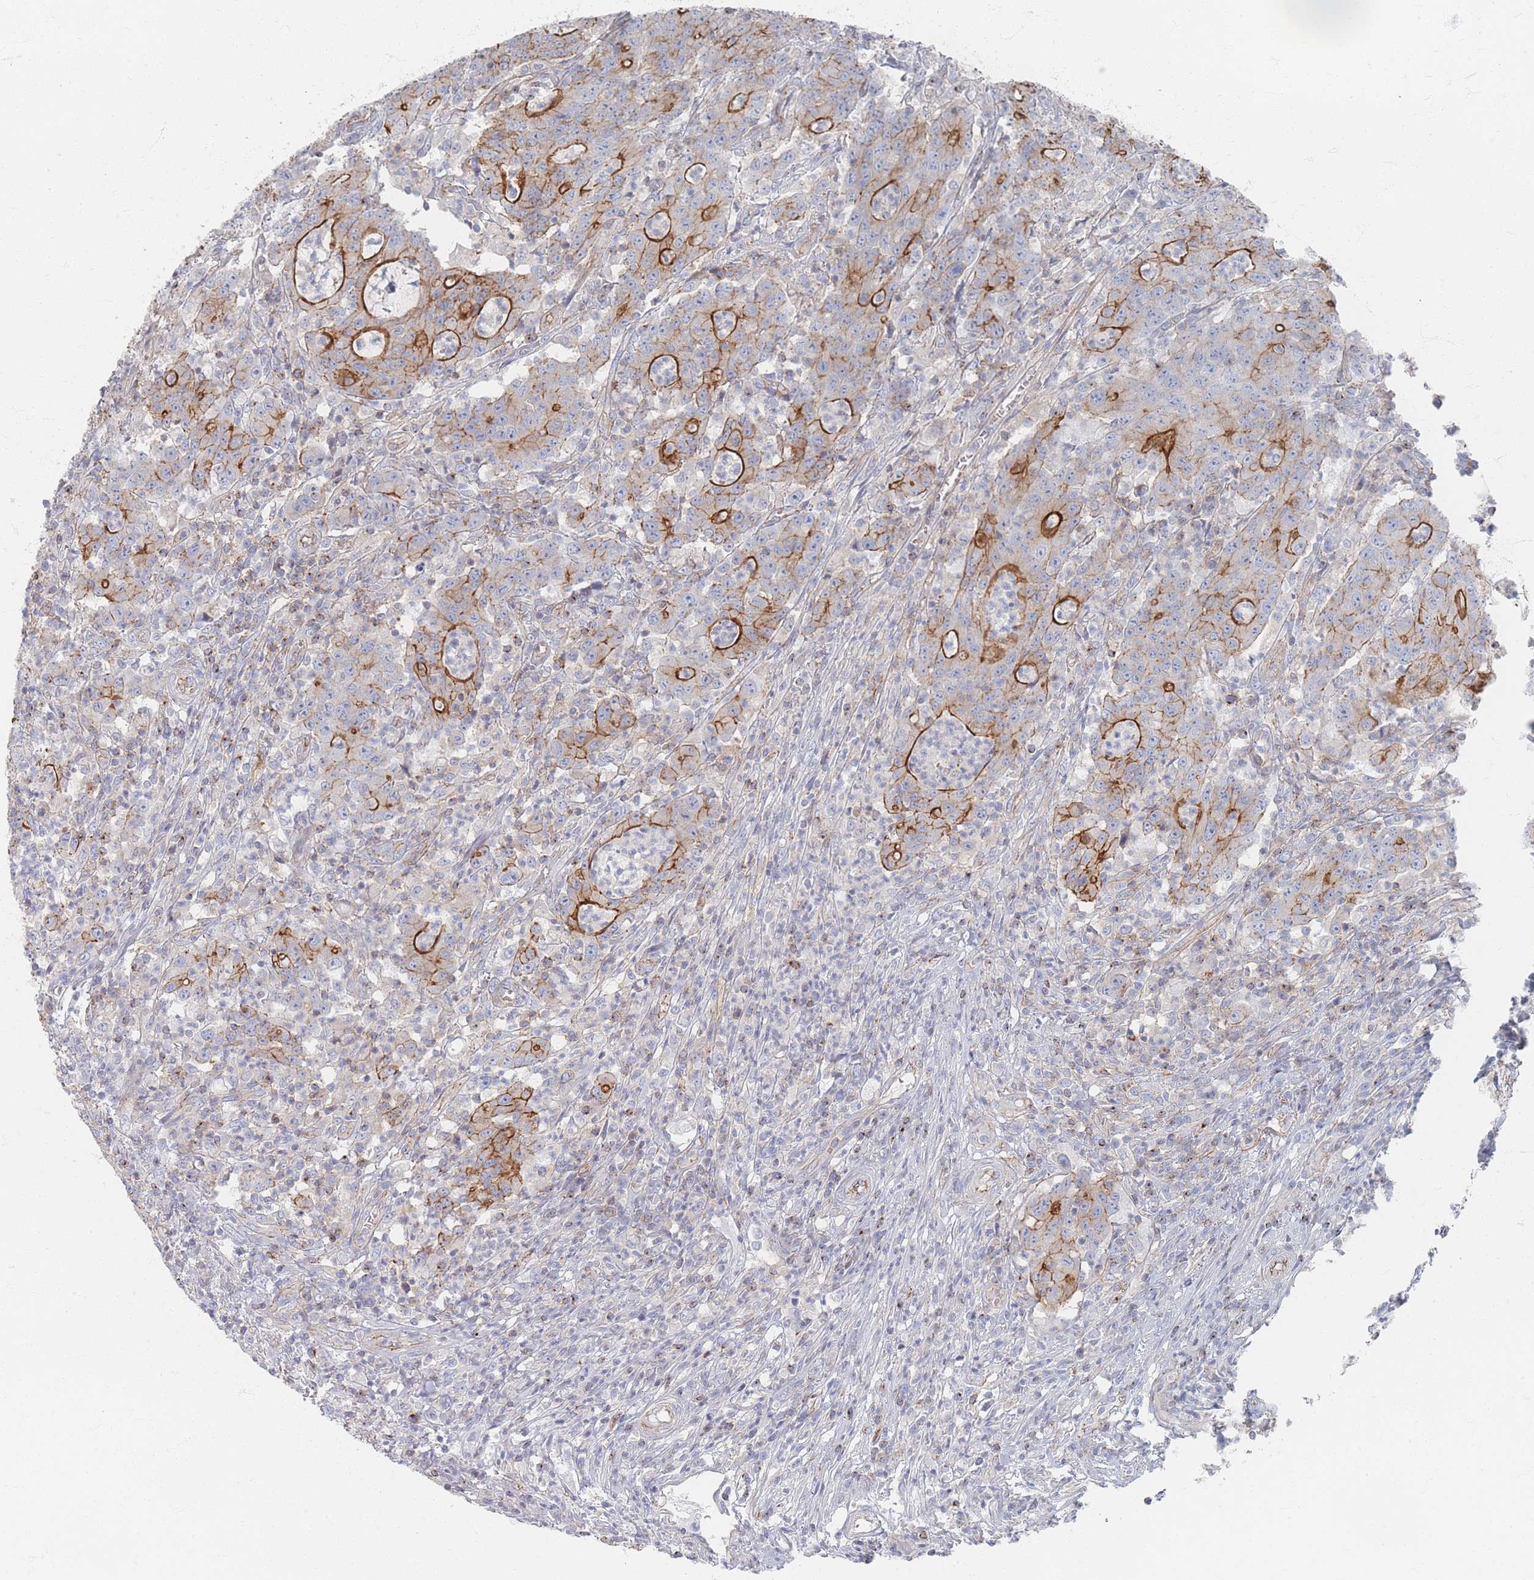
{"staining": {"intensity": "strong", "quantity": "25%-75%", "location": "cytoplasmic/membranous"}, "tissue": "colorectal cancer", "cell_type": "Tumor cells", "image_type": "cancer", "snomed": [{"axis": "morphology", "description": "Adenocarcinoma, NOS"}, {"axis": "topography", "description": "Colon"}], "caption": "This is an image of immunohistochemistry (IHC) staining of colorectal adenocarcinoma, which shows strong positivity in the cytoplasmic/membranous of tumor cells.", "gene": "GNB1", "patient": {"sex": "male", "age": 83}}